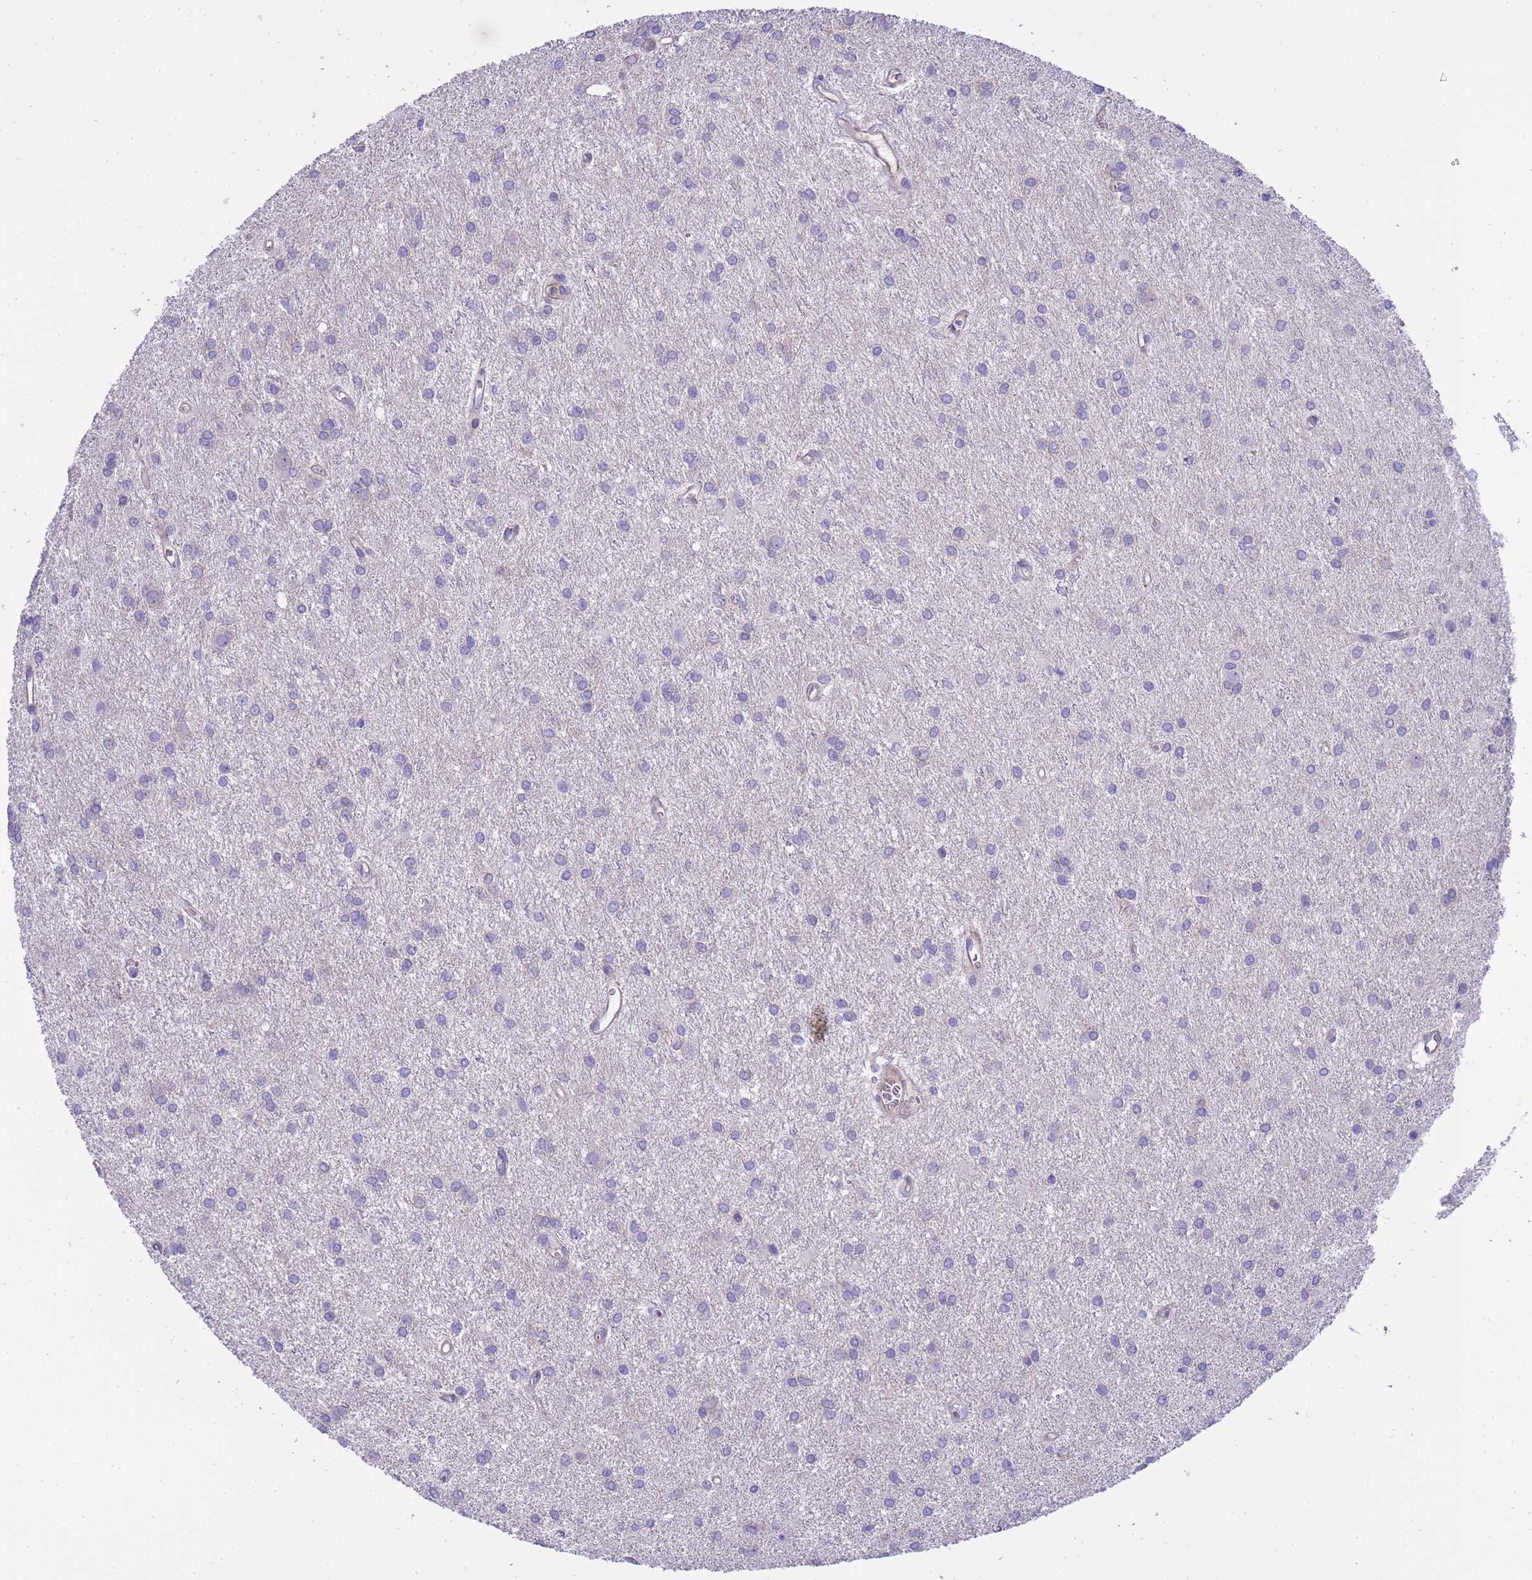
{"staining": {"intensity": "negative", "quantity": "none", "location": "none"}, "tissue": "glioma", "cell_type": "Tumor cells", "image_type": "cancer", "snomed": [{"axis": "morphology", "description": "Glioma, malignant, High grade"}, {"axis": "topography", "description": "Brain"}], "caption": "IHC photomicrograph of human glioma stained for a protein (brown), which shows no positivity in tumor cells.", "gene": "RIPPLY2", "patient": {"sex": "female", "age": 50}}